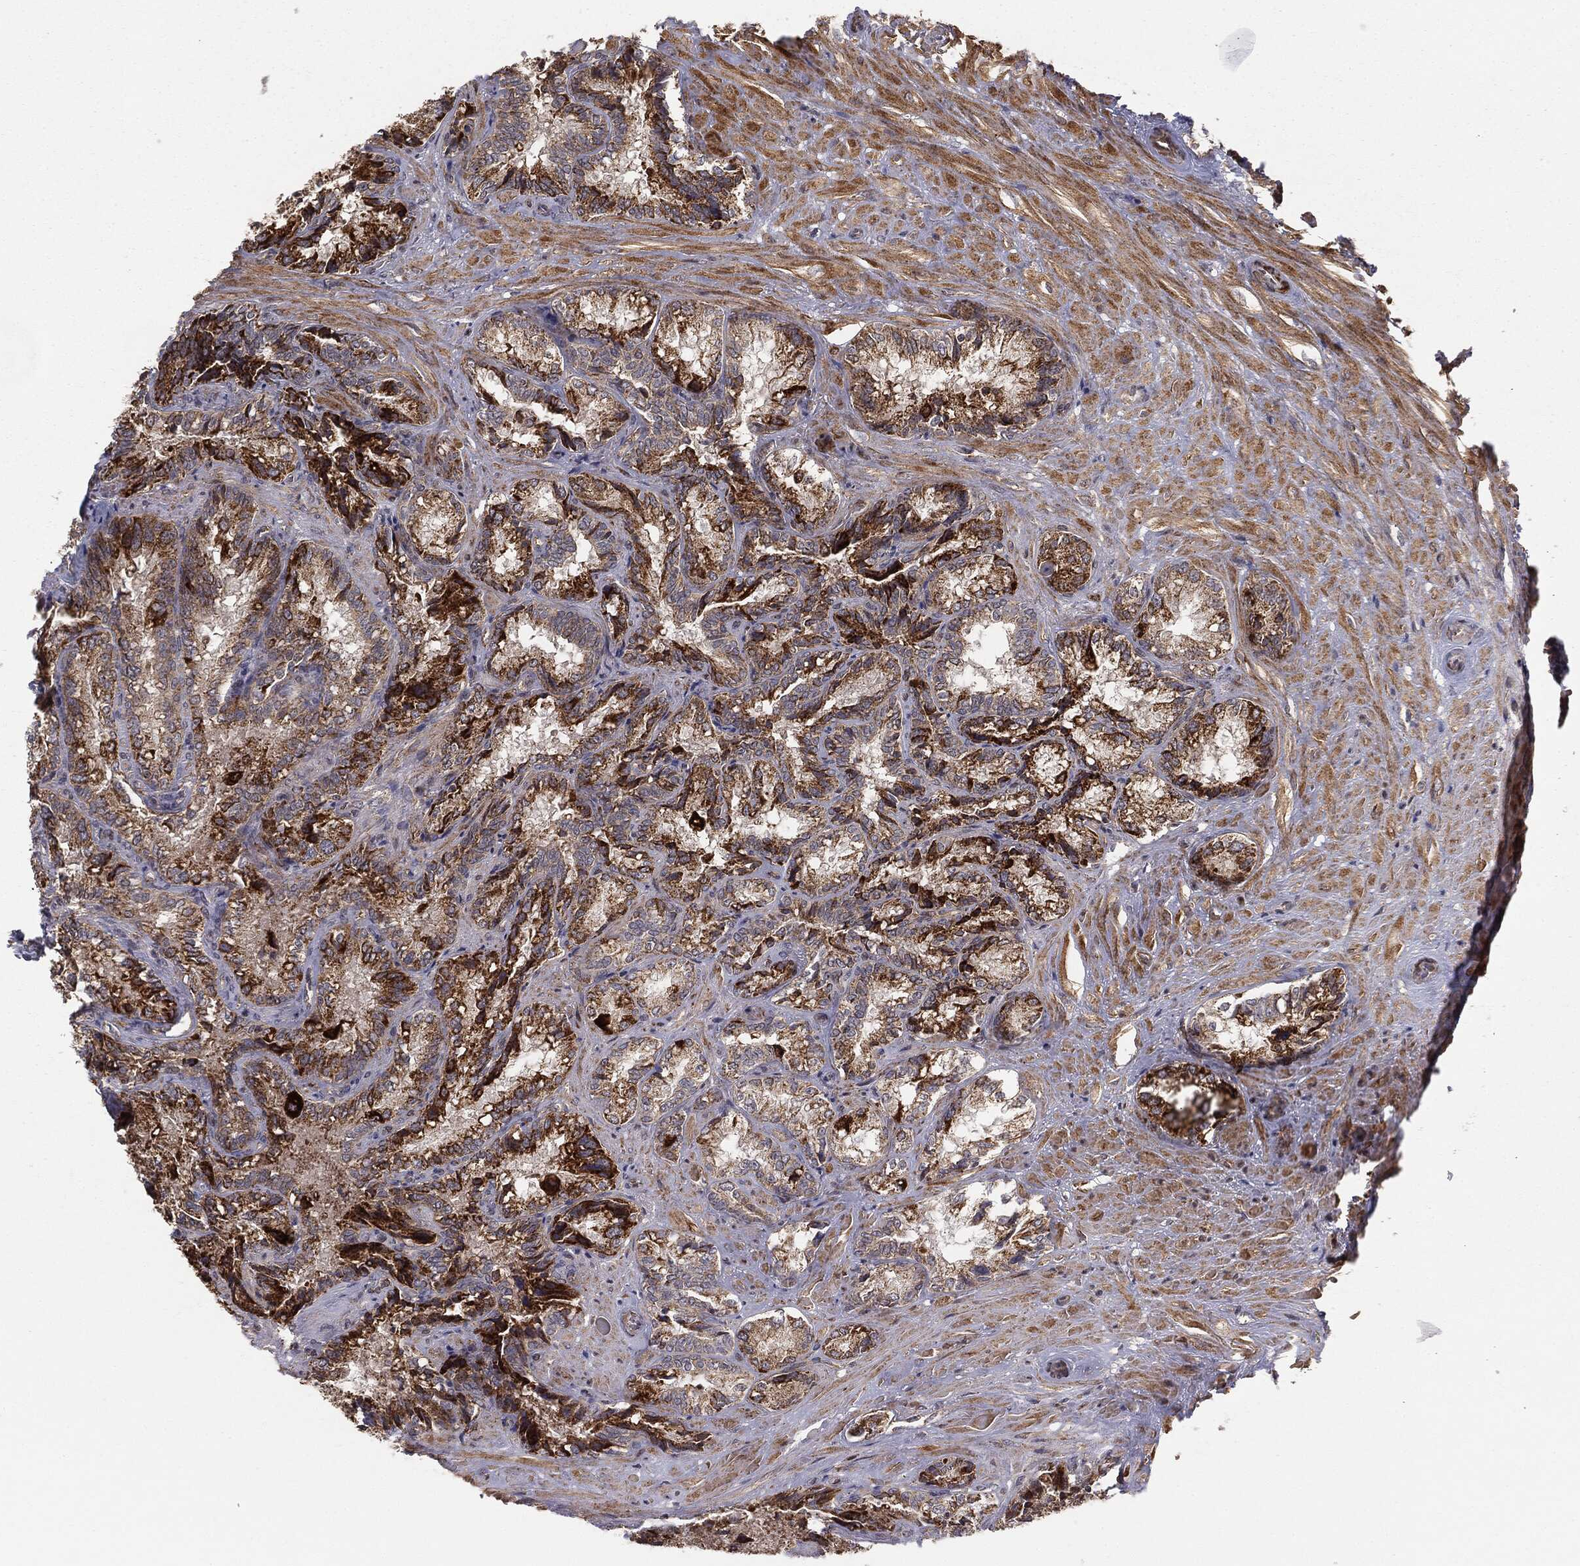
{"staining": {"intensity": "strong", "quantity": ">75%", "location": "cytoplasmic/membranous"}, "tissue": "seminal vesicle", "cell_type": "Glandular cells", "image_type": "normal", "snomed": [{"axis": "morphology", "description": "Normal tissue, NOS"}, {"axis": "topography", "description": "Seminal veicle"}], "caption": "Immunohistochemistry (IHC) photomicrograph of unremarkable seminal vesicle: seminal vesicle stained using immunohistochemistry (IHC) displays high levels of strong protein expression localized specifically in the cytoplasmic/membranous of glandular cells, appearing as a cytoplasmic/membranous brown color.", "gene": "MTOR", "patient": {"sex": "male", "age": 68}}